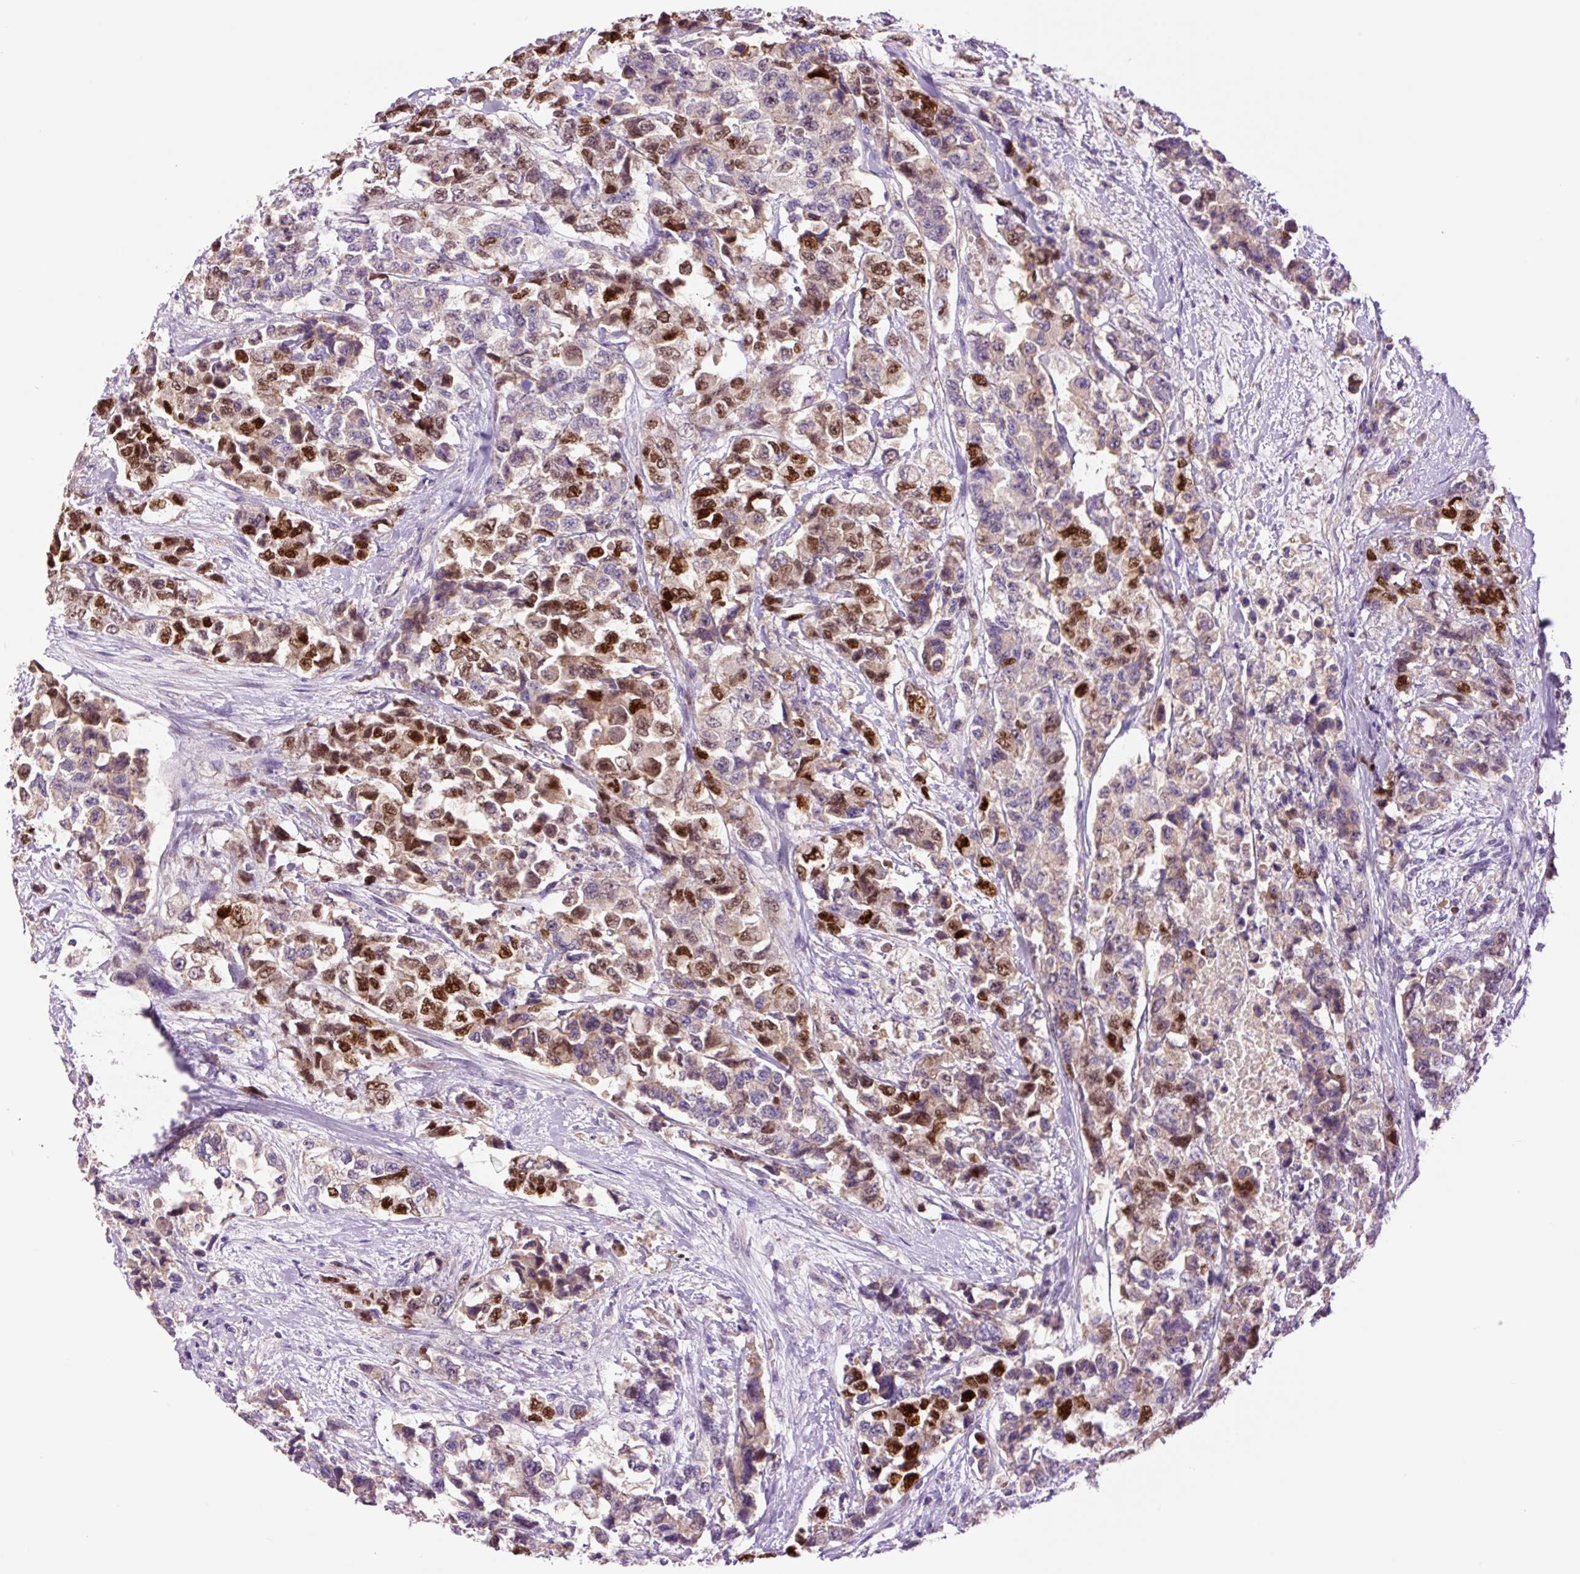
{"staining": {"intensity": "moderate", "quantity": "25%-75%", "location": "nuclear"}, "tissue": "urothelial cancer", "cell_type": "Tumor cells", "image_type": "cancer", "snomed": [{"axis": "morphology", "description": "Urothelial carcinoma, High grade"}, {"axis": "topography", "description": "Urinary bladder"}], "caption": "Protein analysis of urothelial cancer tissue demonstrates moderate nuclear staining in approximately 25%-75% of tumor cells.", "gene": "DPPA4", "patient": {"sex": "female", "age": 78}}